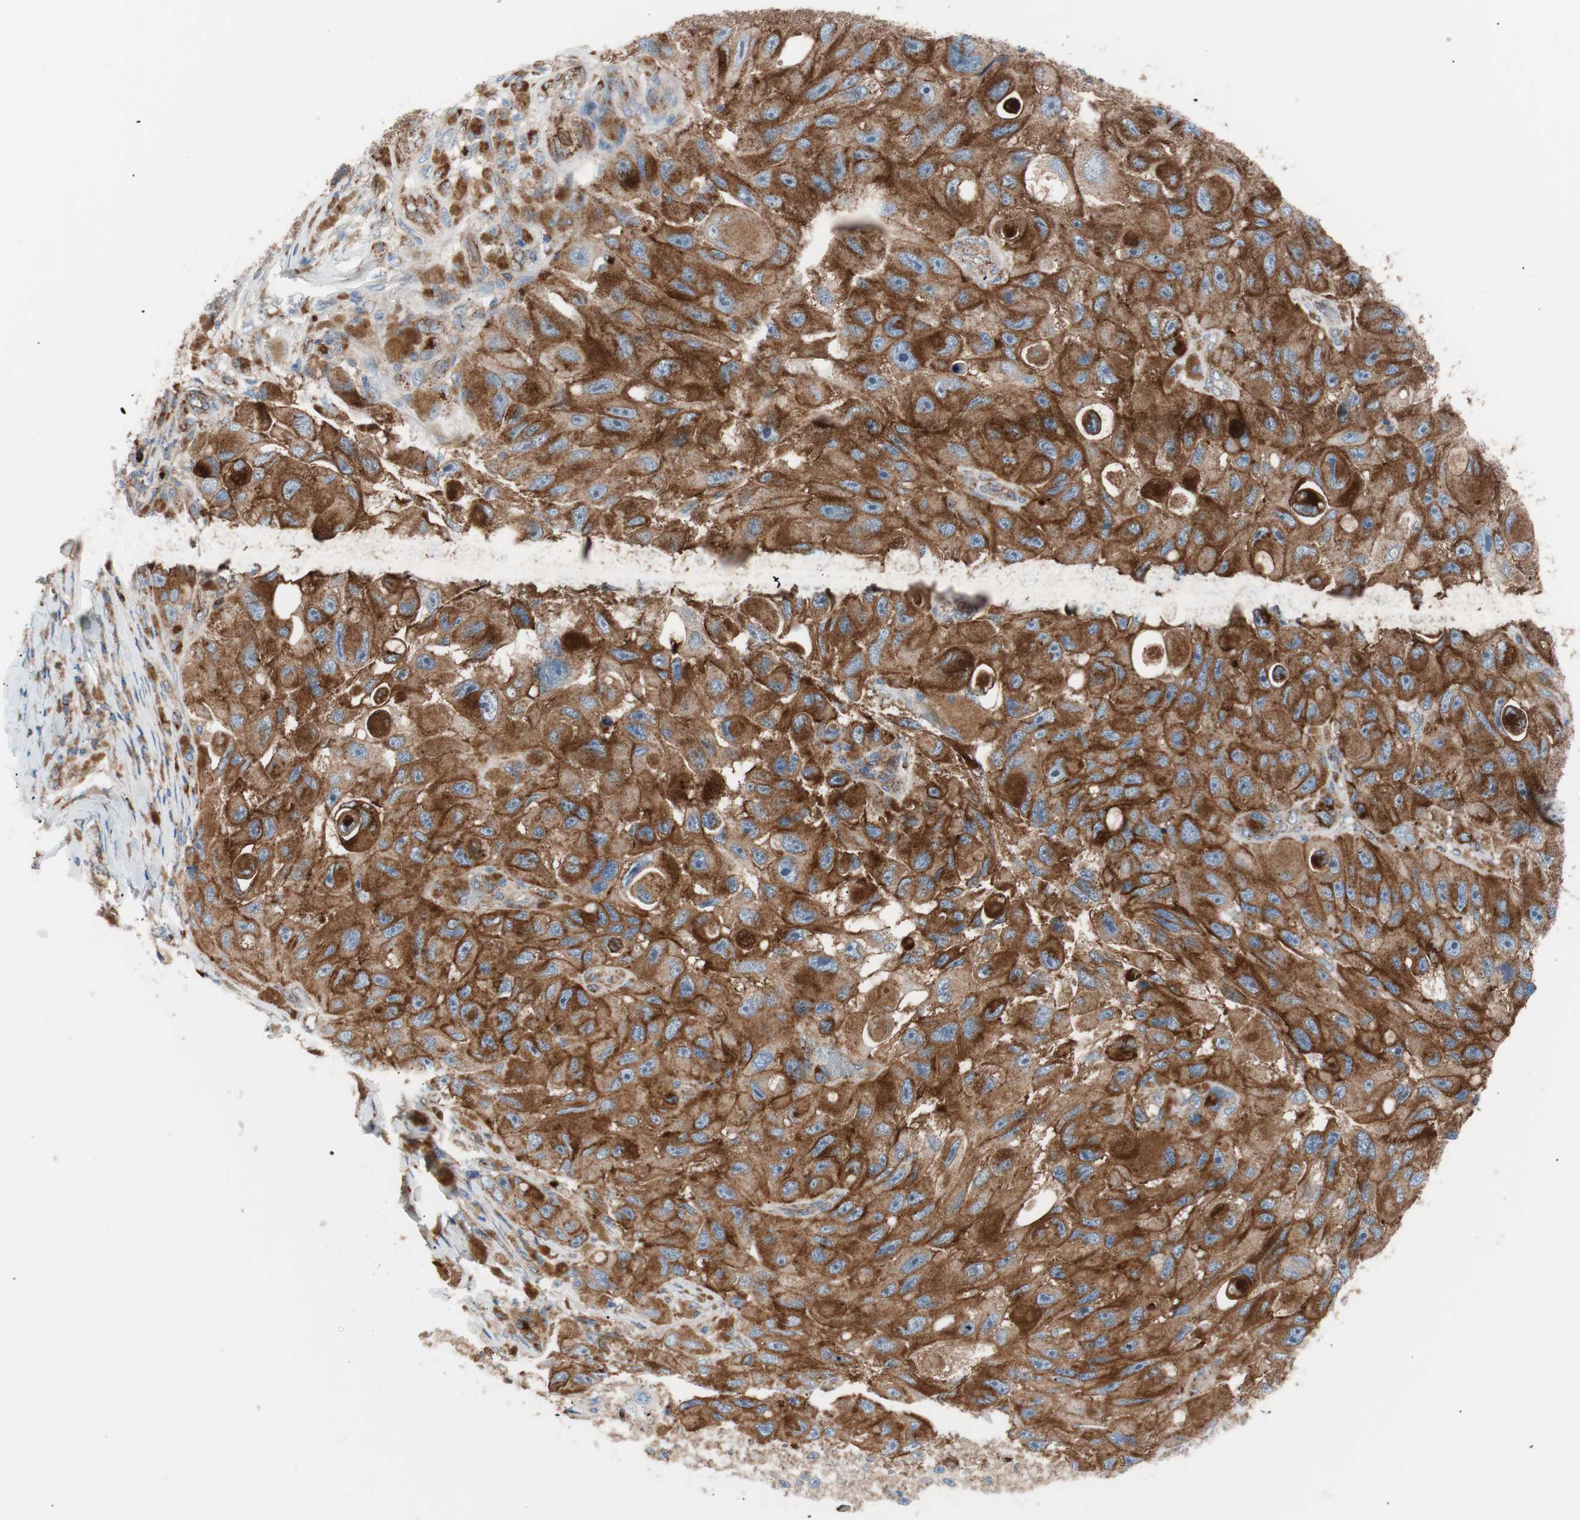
{"staining": {"intensity": "strong", "quantity": ">75%", "location": "cytoplasmic/membranous"}, "tissue": "melanoma", "cell_type": "Tumor cells", "image_type": "cancer", "snomed": [{"axis": "morphology", "description": "Malignant melanoma, NOS"}, {"axis": "topography", "description": "Skin"}], "caption": "Brown immunohistochemical staining in malignant melanoma shows strong cytoplasmic/membranous staining in about >75% of tumor cells. The protein of interest is stained brown, and the nuclei are stained in blue (DAB (3,3'-diaminobenzidine) IHC with brightfield microscopy, high magnification).", "gene": "FLOT2", "patient": {"sex": "female", "age": 73}}